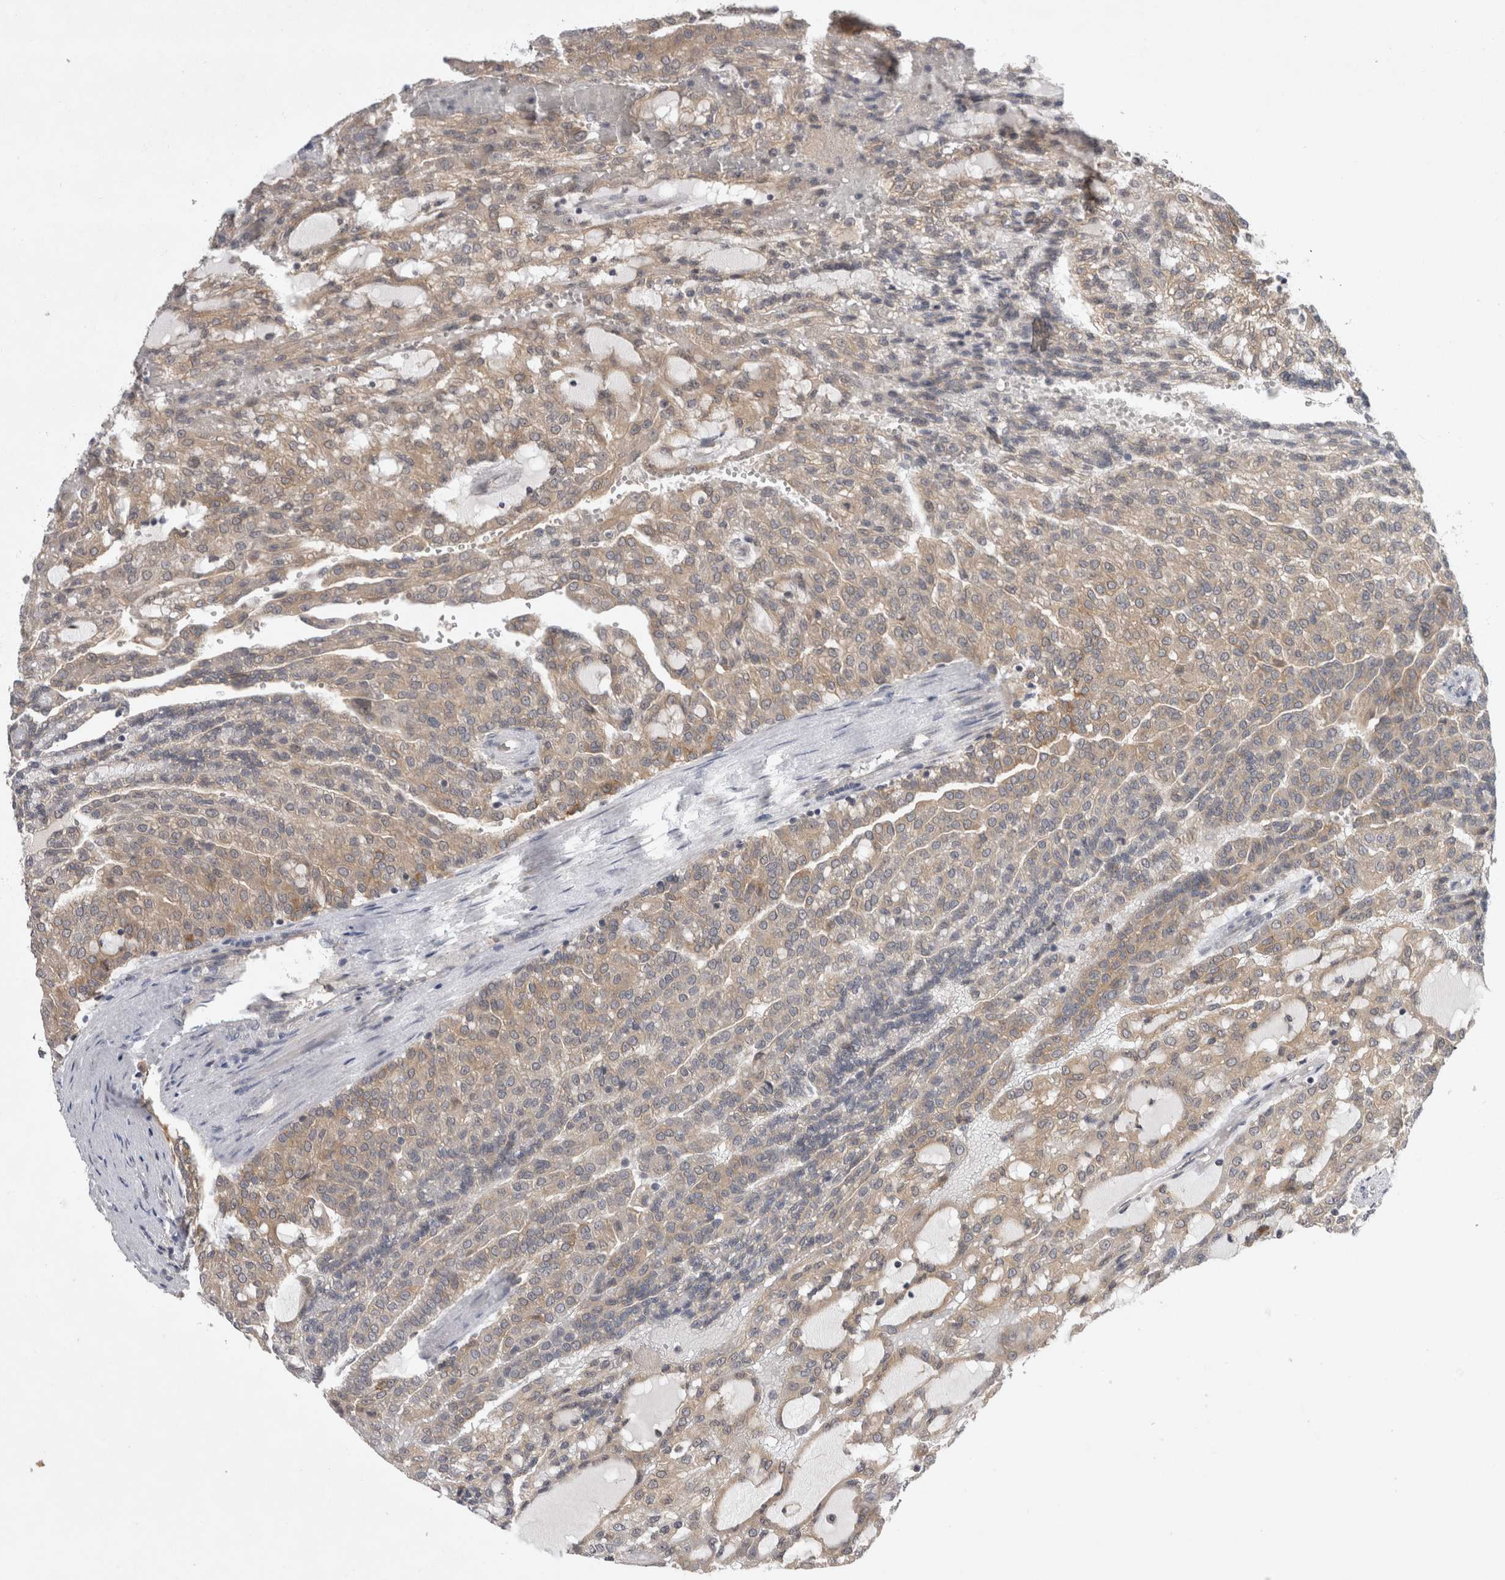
{"staining": {"intensity": "moderate", "quantity": ">75%", "location": "cytoplasmic/membranous"}, "tissue": "renal cancer", "cell_type": "Tumor cells", "image_type": "cancer", "snomed": [{"axis": "morphology", "description": "Adenocarcinoma, NOS"}, {"axis": "topography", "description": "Kidney"}], "caption": "High-power microscopy captured an IHC histopathology image of renal cancer (adenocarcinoma), revealing moderate cytoplasmic/membranous positivity in about >75% of tumor cells.", "gene": "AASDHPPT", "patient": {"sex": "male", "age": 63}}